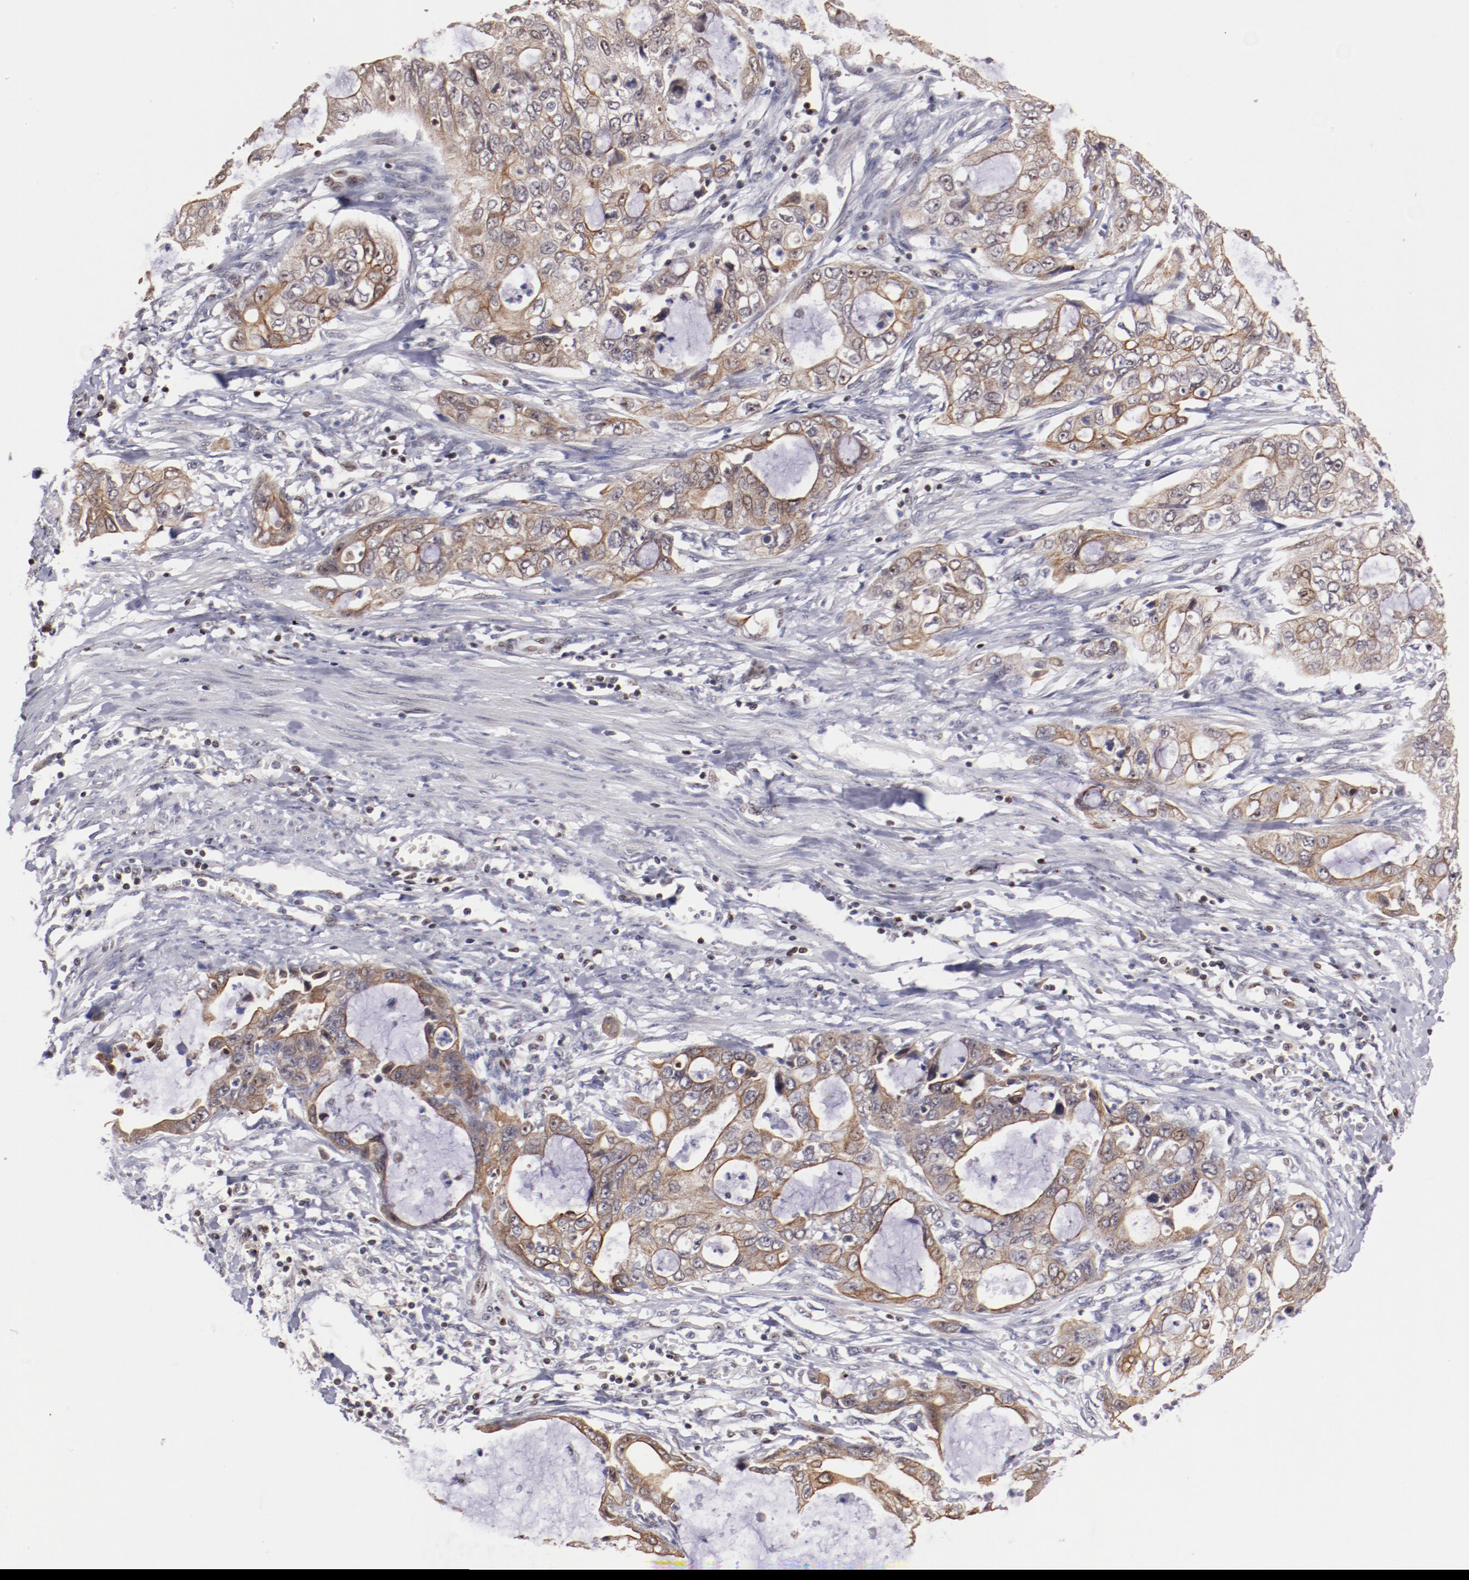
{"staining": {"intensity": "moderate", "quantity": ">75%", "location": "cytoplasmic/membranous,nuclear"}, "tissue": "stomach cancer", "cell_type": "Tumor cells", "image_type": "cancer", "snomed": [{"axis": "morphology", "description": "Adenocarcinoma, NOS"}, {"axis": "topography", "description": "Stomach, upper"}], "caption": "Protein staining of stomach adenocarcinoma tissue demonstrates moderate cytoplasmic/membranous and nuclear expression in approximately >75% of tumor cells.", "gene": "DDX24", "patient": {"sex": "female", "age": 52}}